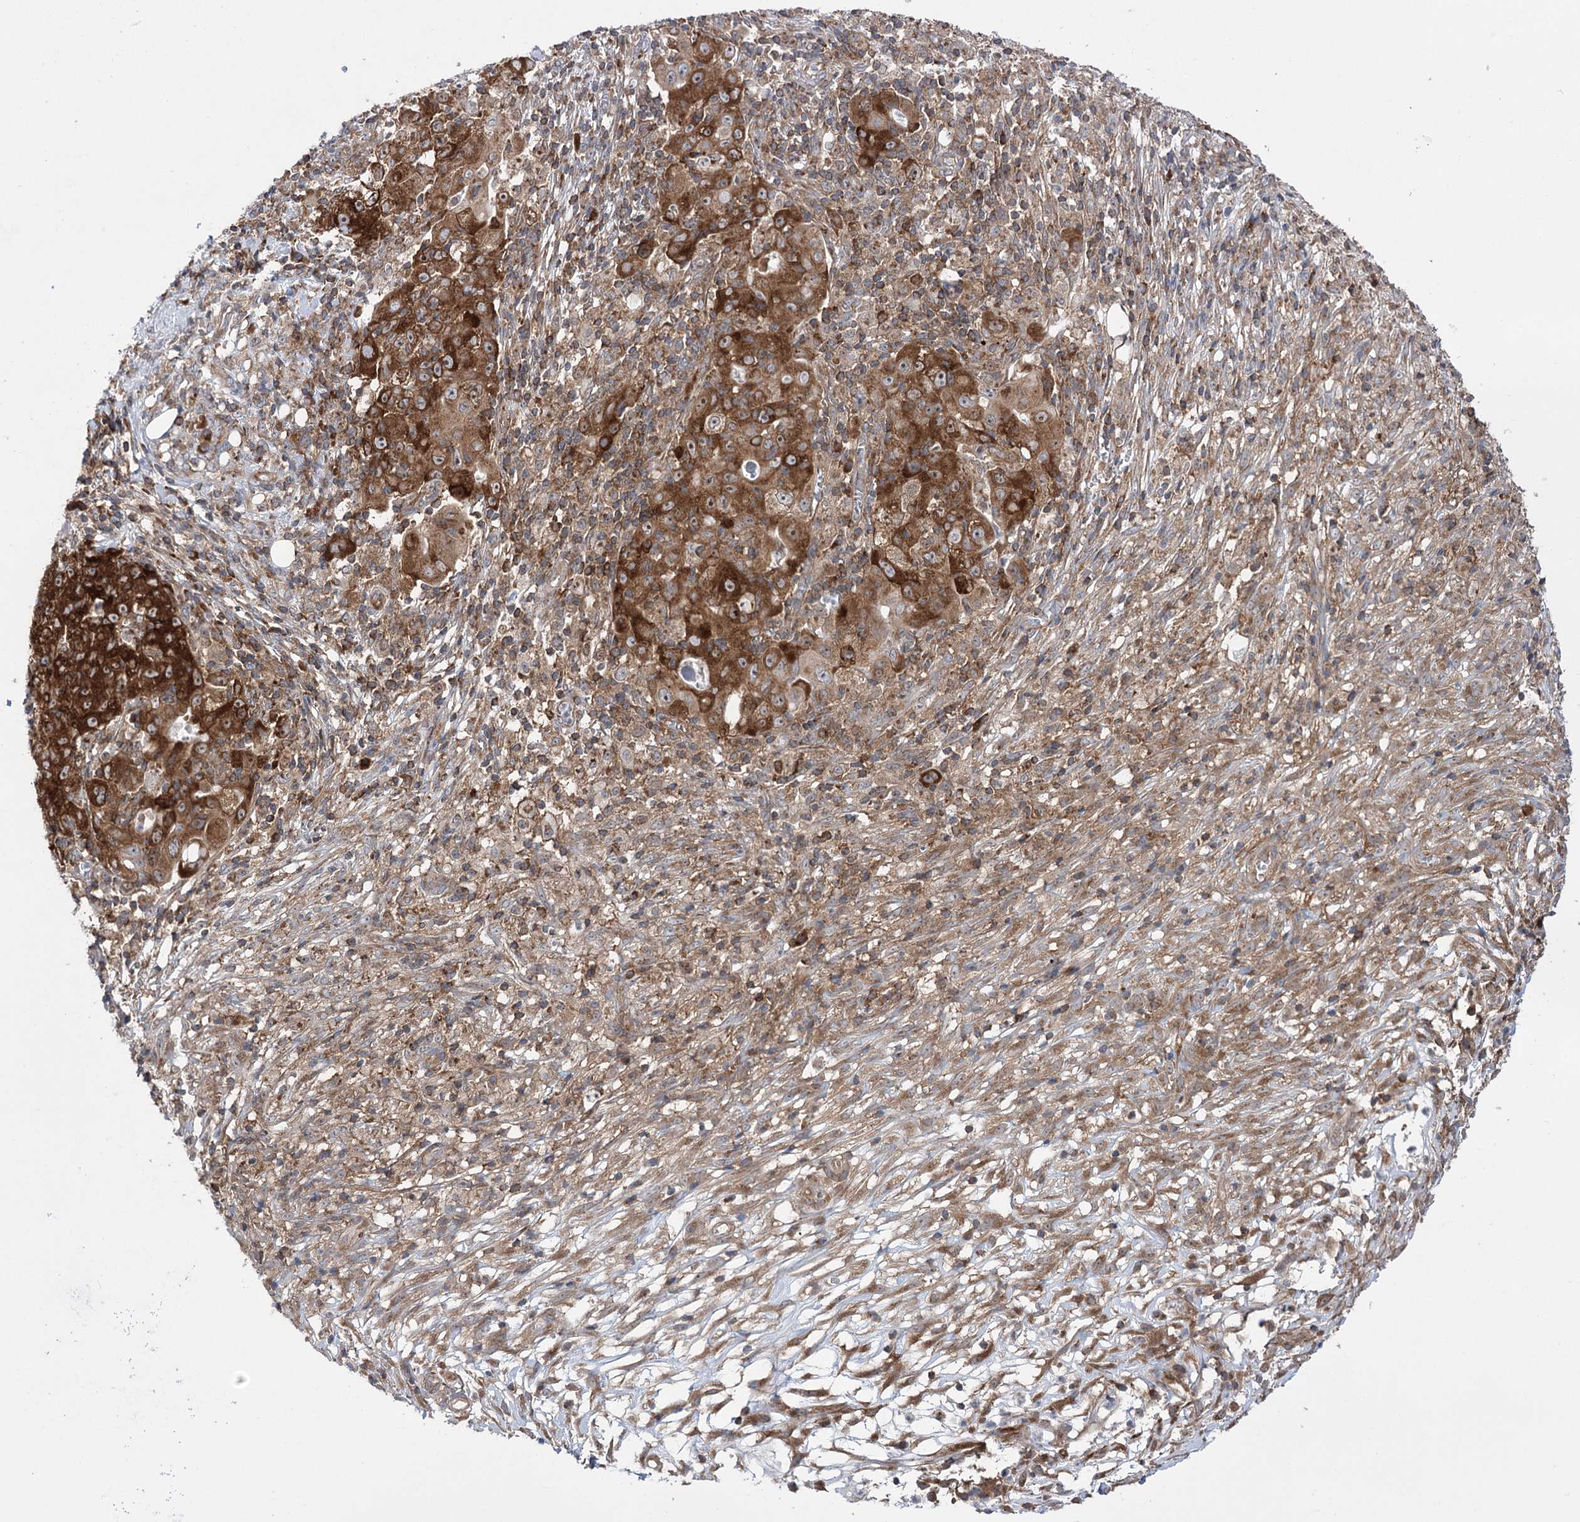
{"staining": {"intensity": "strong", "quantity": ">75%", "location": "cytoplasmic/membranous"}, "tissue": "ovarian cancer", "cell_type": "Tumor cells", "image_type": "cancer", "snomed": [{"axis": "morphology", "description": "Carcinoma, endometroid"}, {"axis": "topography", "description": "Ovary"}], "caption": "Immunohistochemical staining of endometroid carcinoma (ovarian) displays high levels of strong cytoplasmic/membranous protein staining in approximately >75% of tumor cells.", "gene": "ZNF622", "patient": {"sex": "female", "age": 42}}